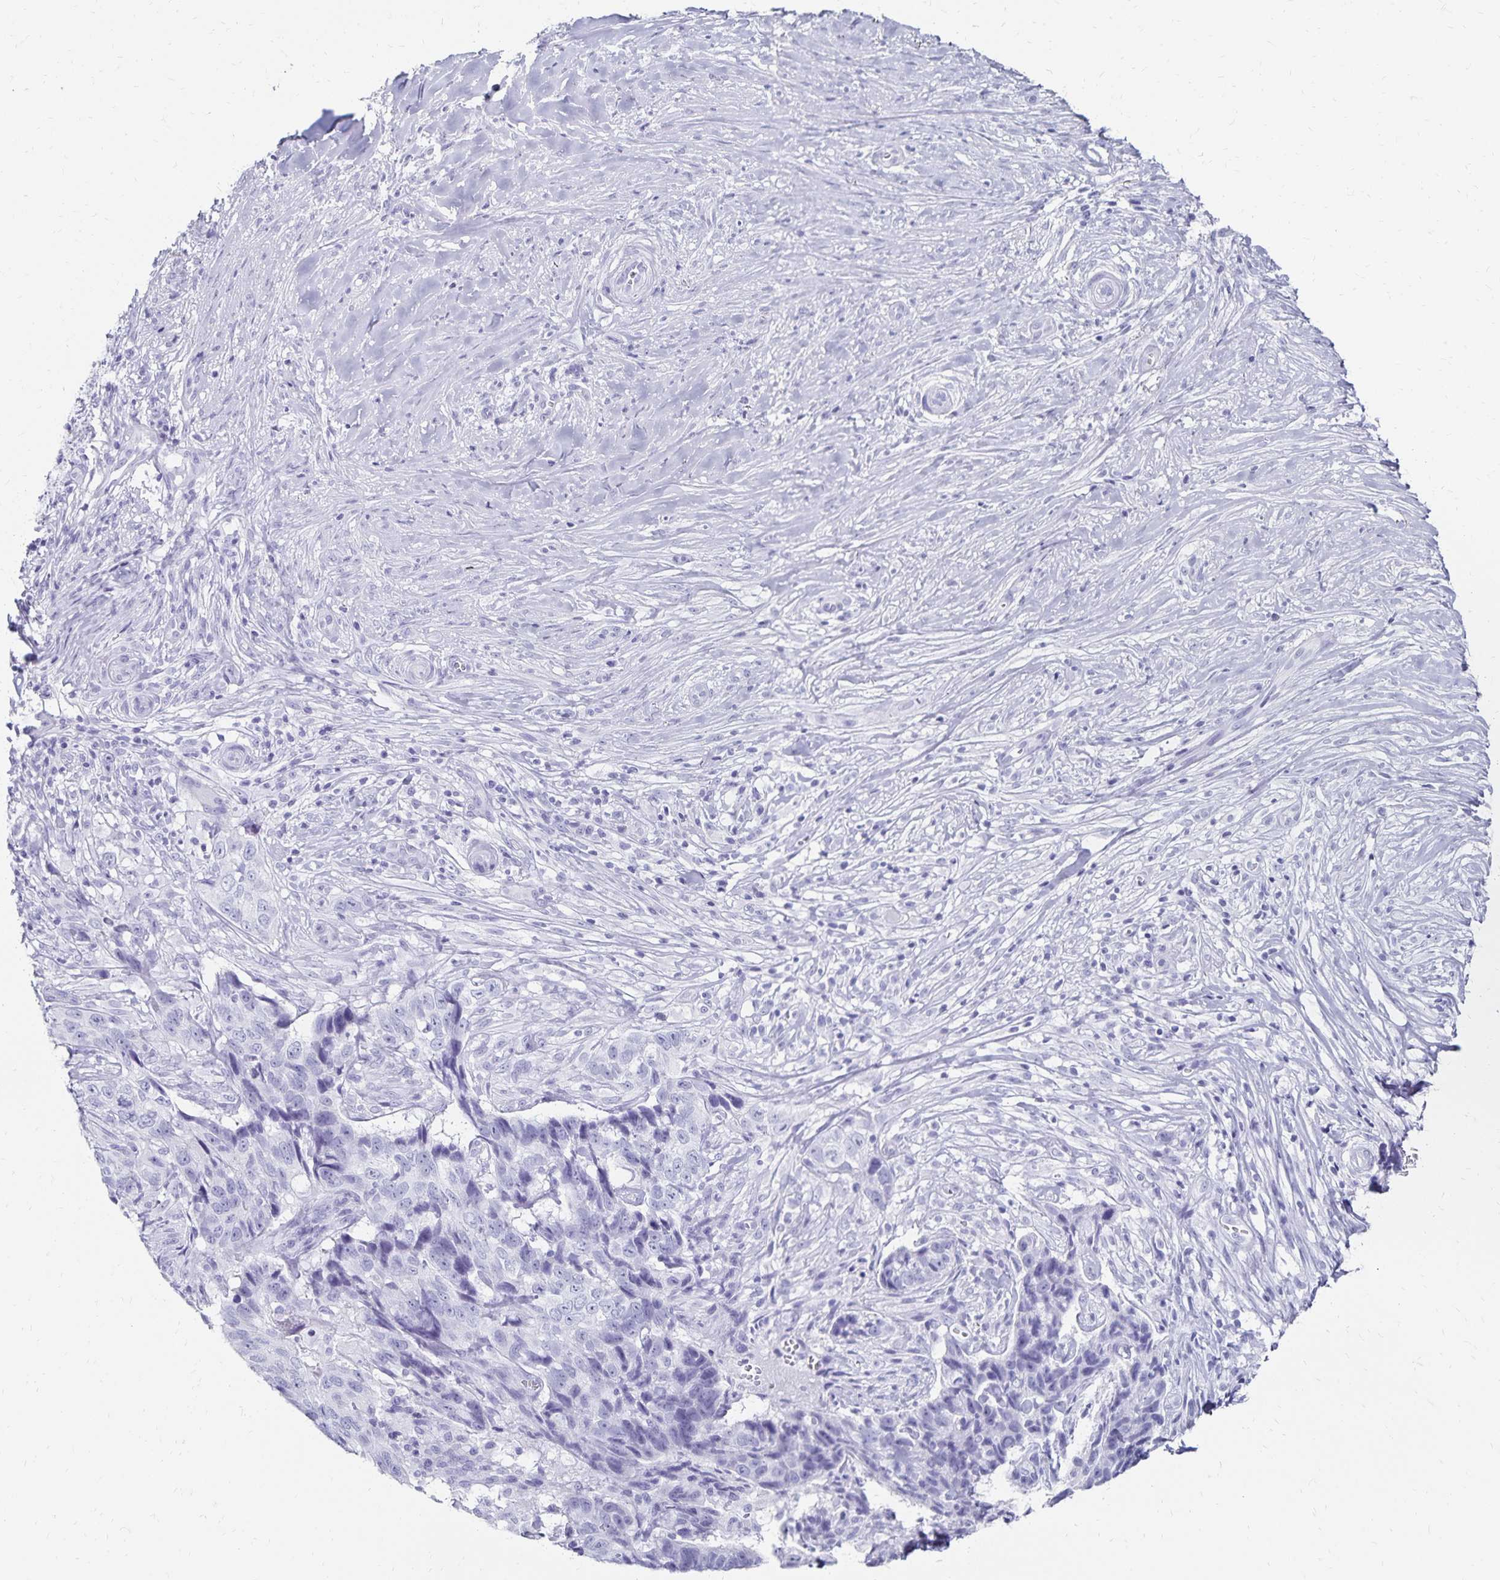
{"staining": {"intensity": "negative", "quantity": "none", "location": "none"}, "tissue": "skin cancer", "cell_type": "Tumor cells", "image_type": "cancer", "snomed": [{"axis": "morphology", "description": "Basal cell carcinoma"}, {"axis": "topography", "description": "Skin"}], "caption": "Immunohistochemical staining of human skin basal cell carcinoma exhibits no significant positivity in tumor cells. The staining is performed using DAB (3,3'-diaminobenzidine) brown chromogen with nuclei counter-stained in using hematoxylin.", "gene": "GIP", "patient": {"sex": "female", "age": 82}}